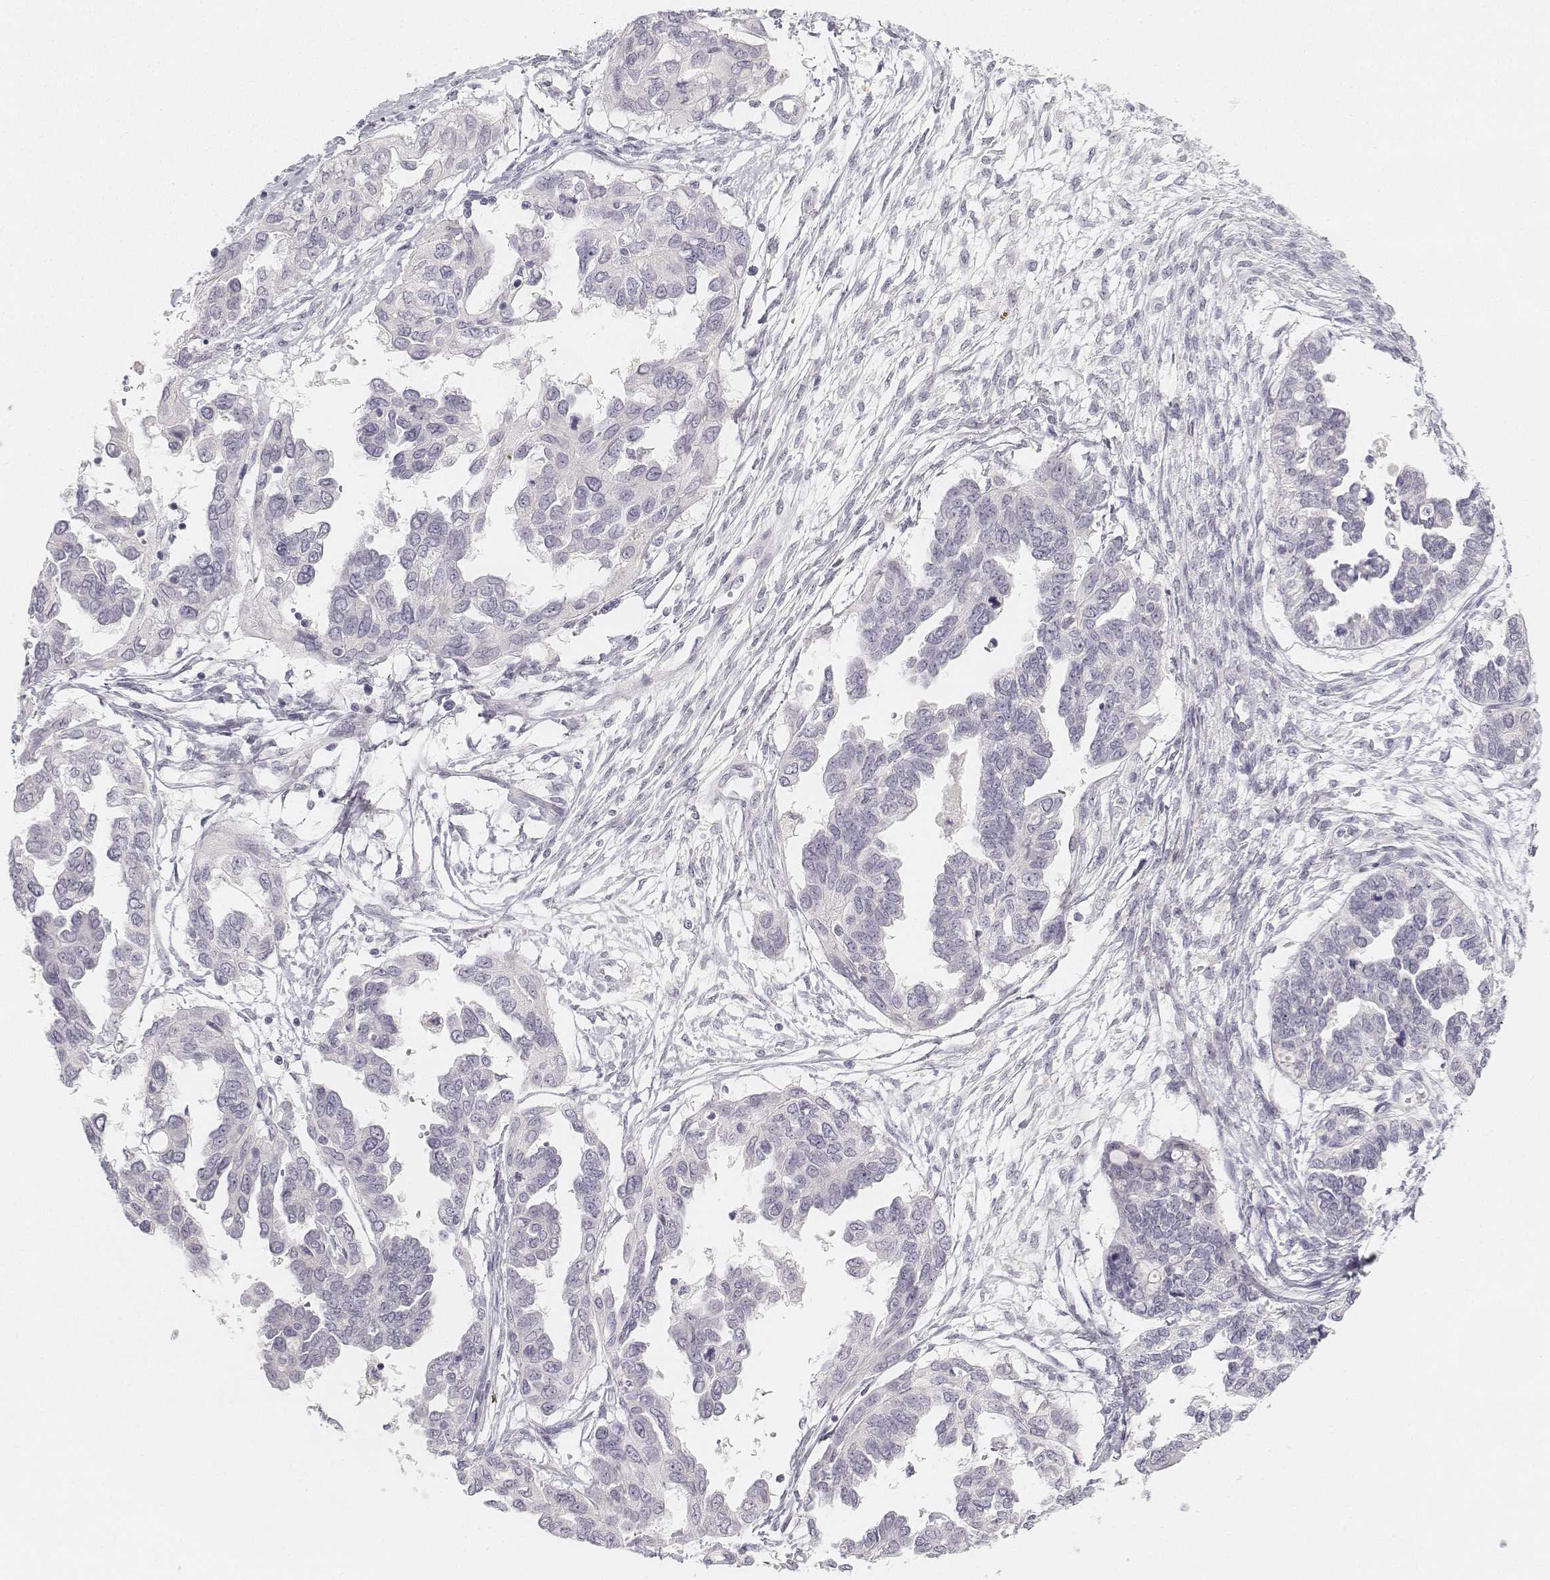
{"staining": {"intensity": "negative", "quantity": "none", "location": "none"}, "tissue": "ovarian cancer", "cell_type": "Tumor cells", "image_type": "cancer", "snomed": [{"axis": "morphology", "description": "Cystadenocarcinoma, serous, NOS"}, {"axis": "topography", "description": "Ovary"}], "caption": "Immunohistochemistry image of human ovarian cancer (serous cystadenocarcinoma) stained for a protein (brown), which exhibits no expression in tumor cells.", "gene": "DSG4", "patient": {"sex": "female", "age": 53}}